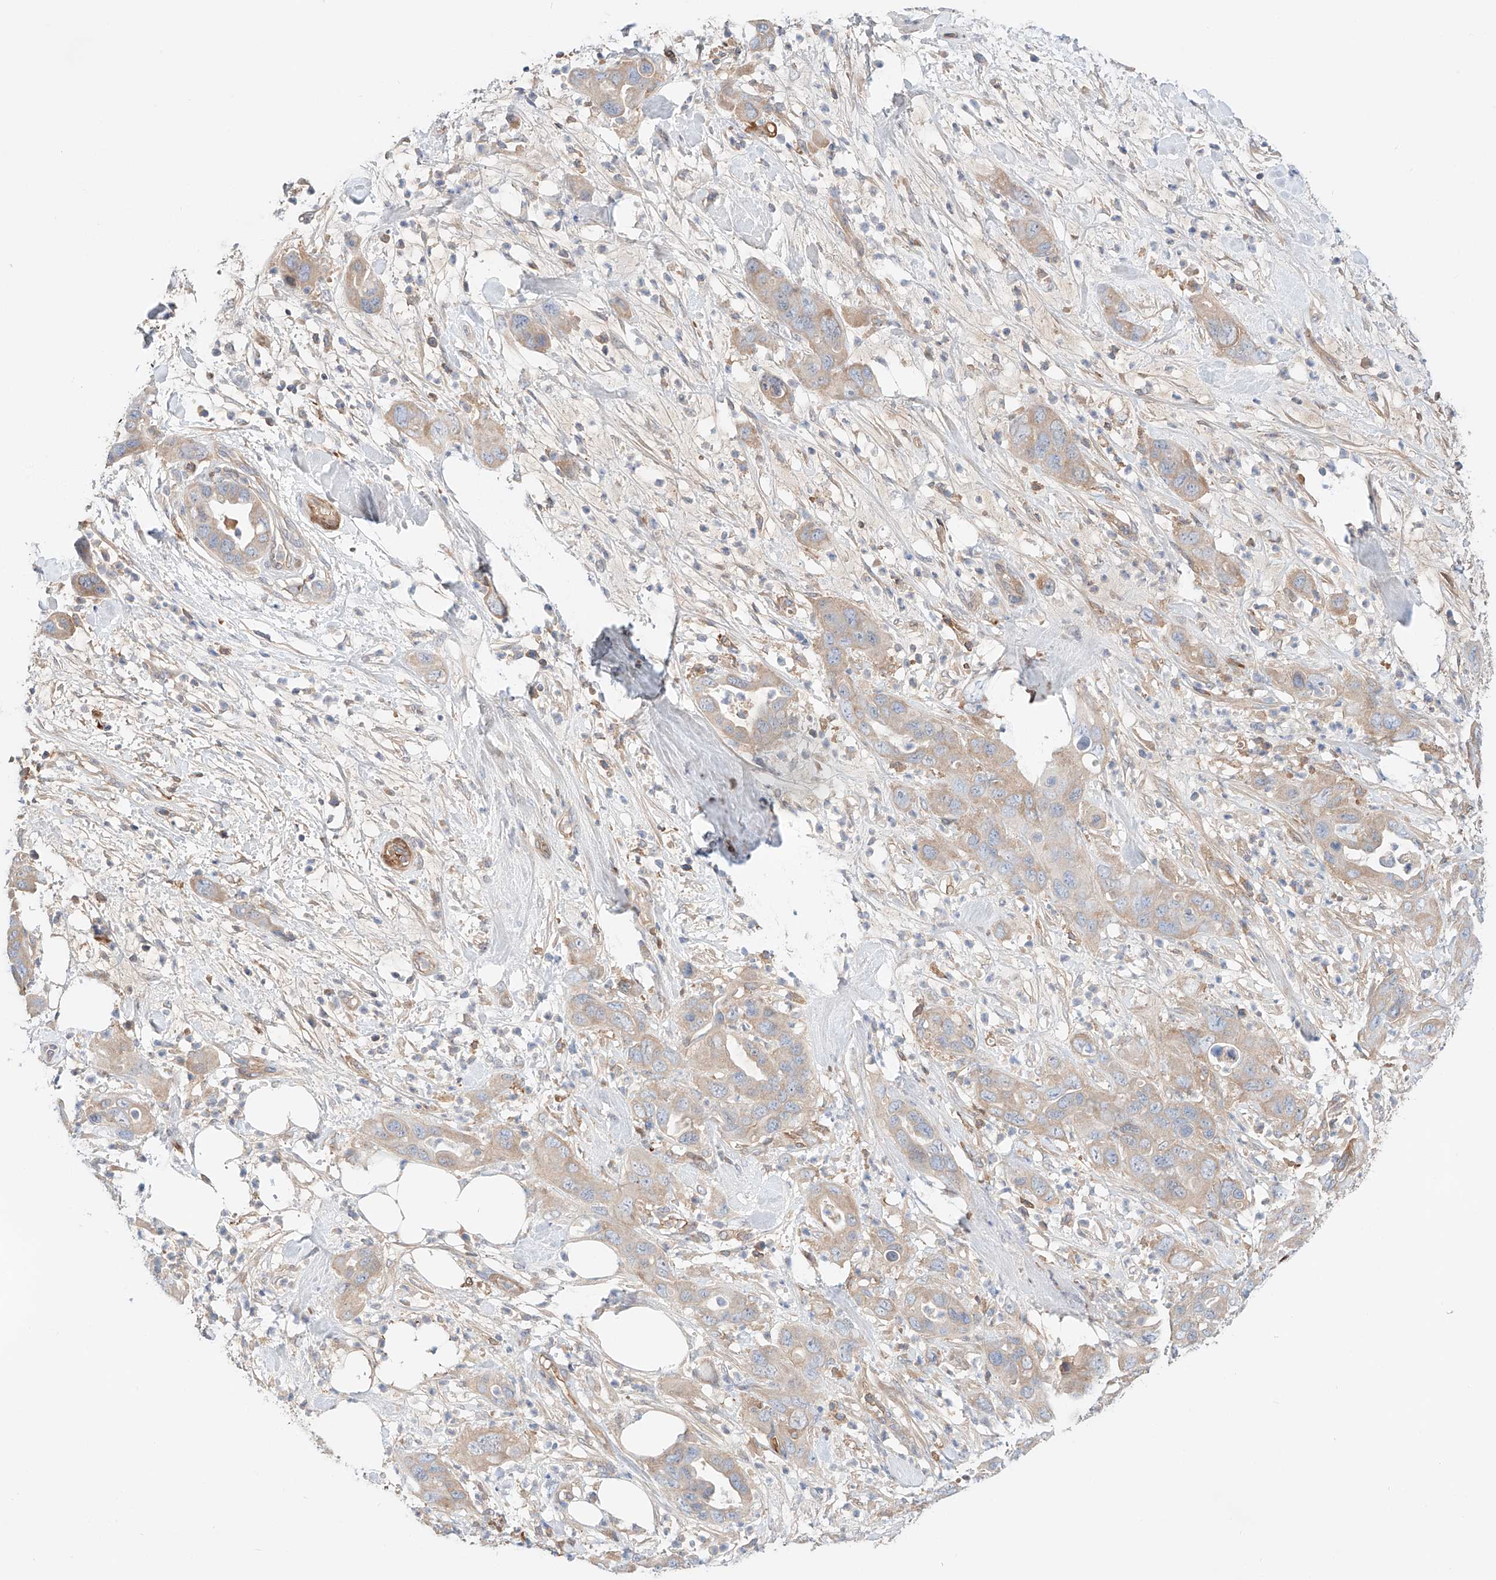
{"staining": {"intensity": "moderate", "quantity": ">75%", "location": "cytoplasmic/membranous"}, "tissue": "pancreatic cancer", "cell_type": "Tumor cells", "image_type": "cancer", "snomed": [{"axis": "morphology", "description": "Adenocarcinoma, NOS"}, {"axis": "topography", "description": "Pancreas"}], "caption": "About >75% of tumor cells in pancreatic cancer show moderate cytoplasmic/membranous protein expression as visualized by brown immunohistochemical staining.", "gene": "PGGT1B", "patient": {"sex": "female", "age": 71}}